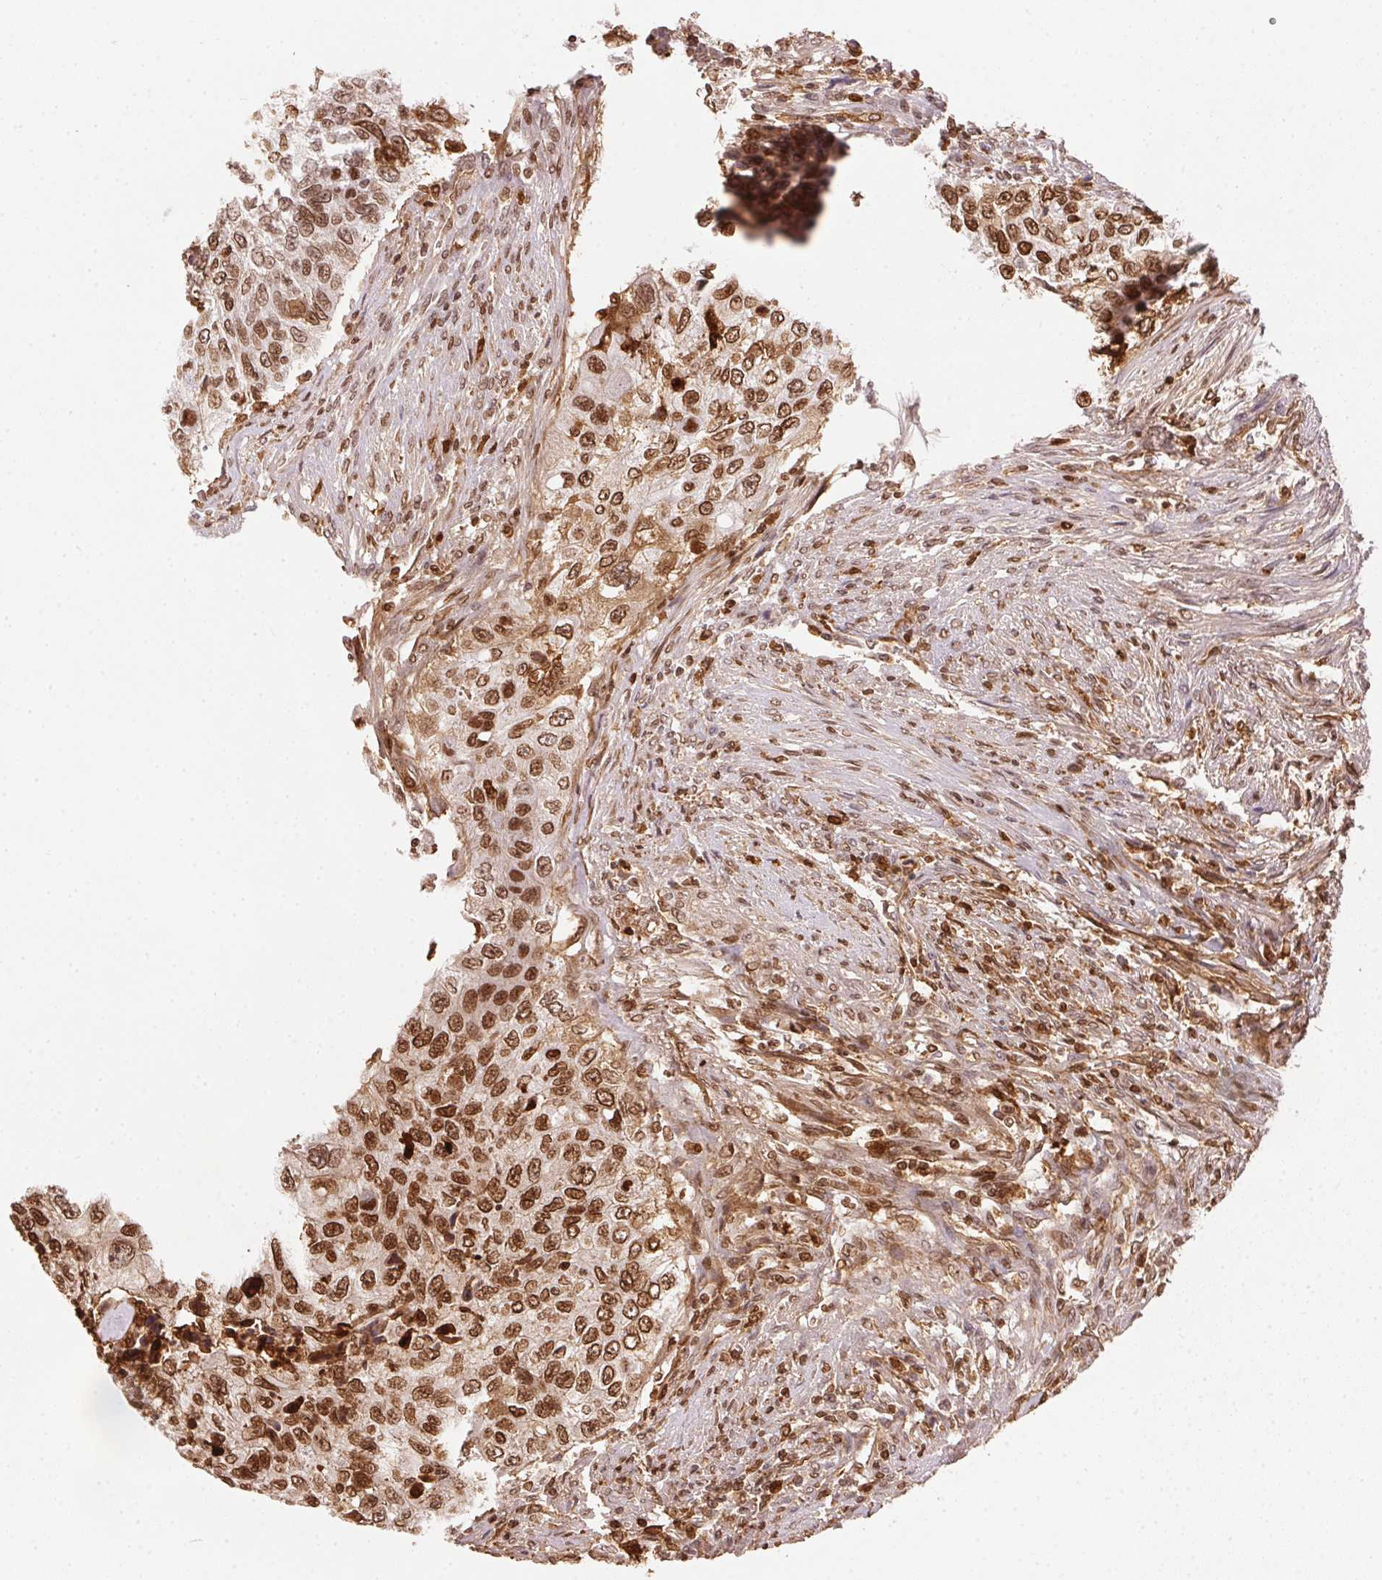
{"staining": {"intensity": "moderate", "quantity": "25%-75%", "location": "cytoplasmic/membranous,nuclear"}, "tissue": "urothelial cancer", "cell_type": "Tumor cells", "image_type": "cancer", "snomed": [{"axis": "morphology", "description": "Urothelial carcinoma, High grade"}, {"axis": "topography", "description": "Urinary bladder"}], "caption": "Moderate cytoplasmic/membranous and nuclear expression for a protein is identified in about 25%-75% of tumor cells of urothelial carcinoma (high-grade) using immunohistochemistry.", "gene": "ORM1", "patient": {"sex": "female", "age": 60}}